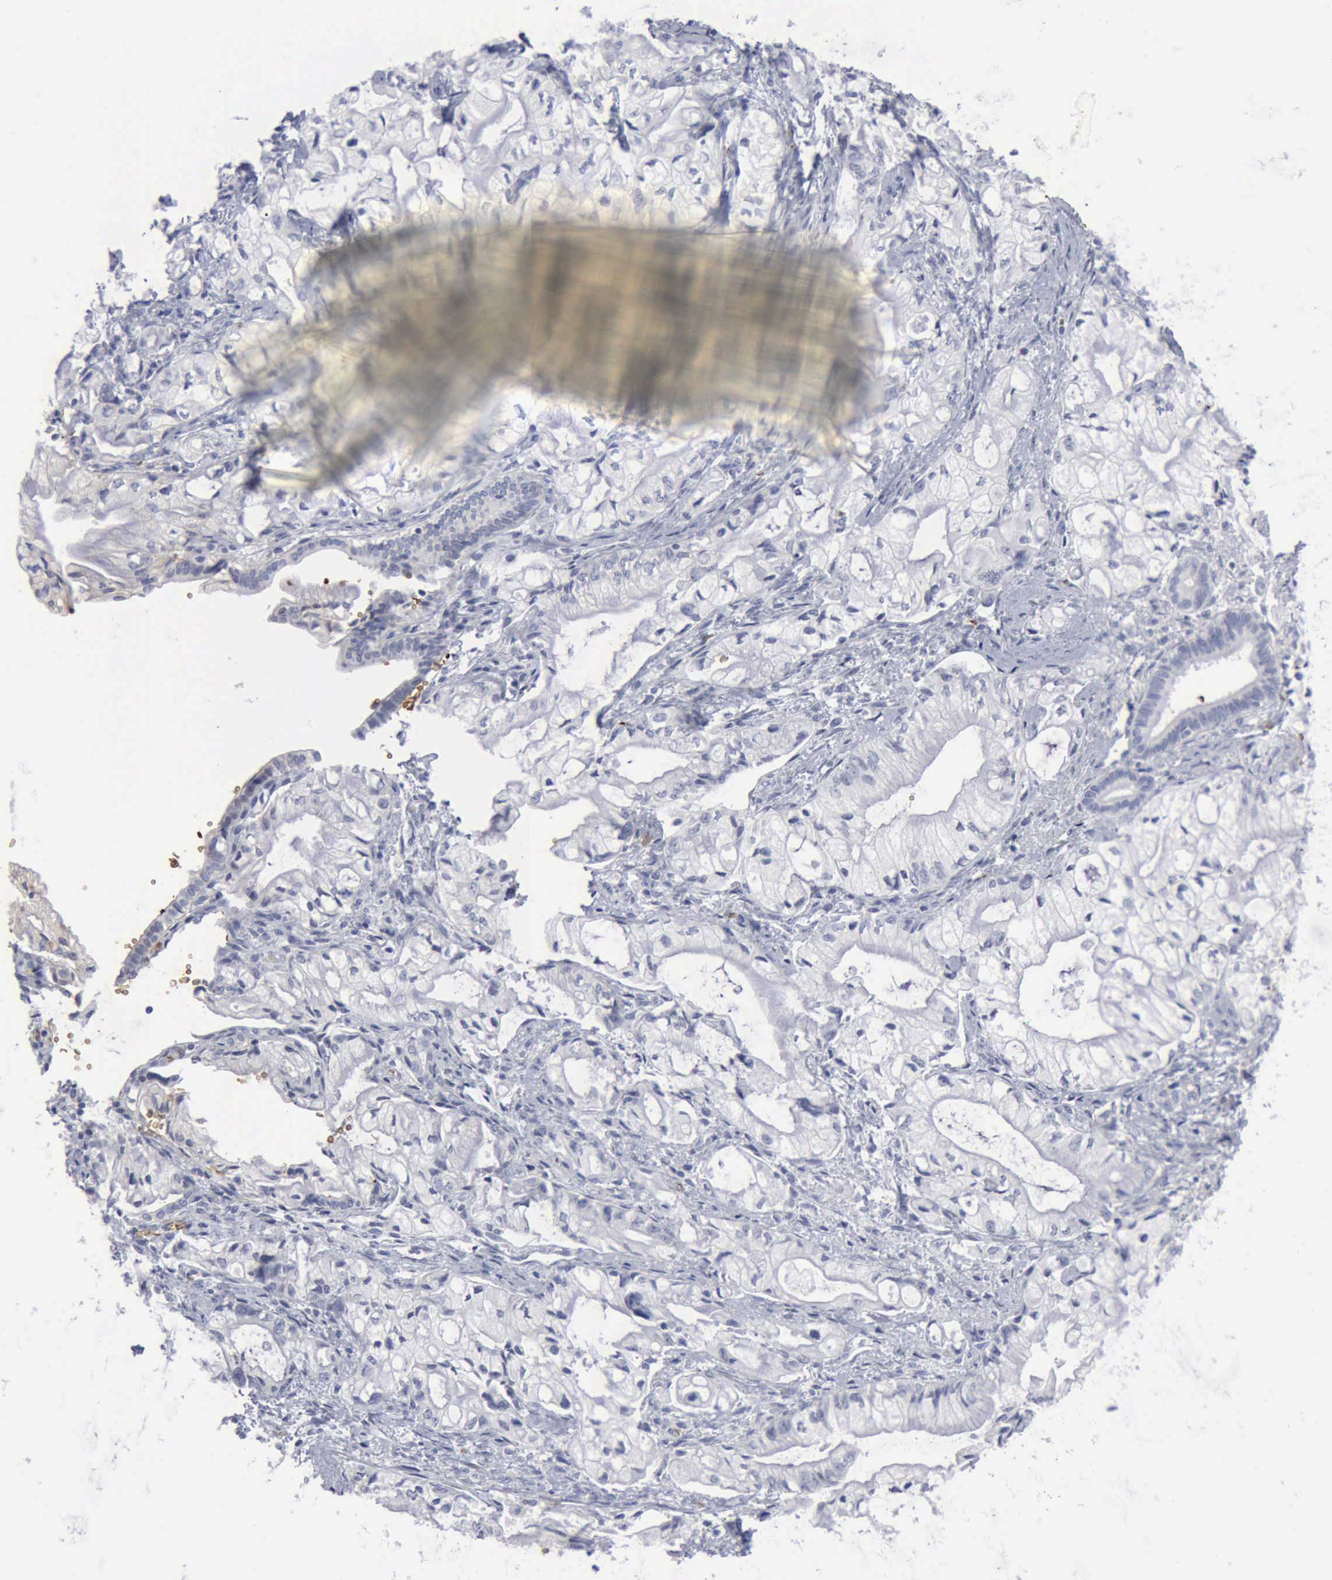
{"staining": {"intensity": "negative", "quantity": "none", "location": "none"}, "tissue": "pancreatic cancer", "cell_type": "Tumor cells", "image_type": "cancer", "snomed": [{"axis": "morphology", "description": "Adenocarcinoma, NOS"}, {"axis": "topography", "description": "Pancreas"}], "caption": "IHC image of neoplastic tissue: pancreatic cancer stained with DAB (3,3'-diaminobenzidine) exhibits no significant protein expression in tumor cells. (DAB IHC with hematoxylin counter stain).", "gene": "TGFB1", "patient": {"sex": "male", "age": 79}}